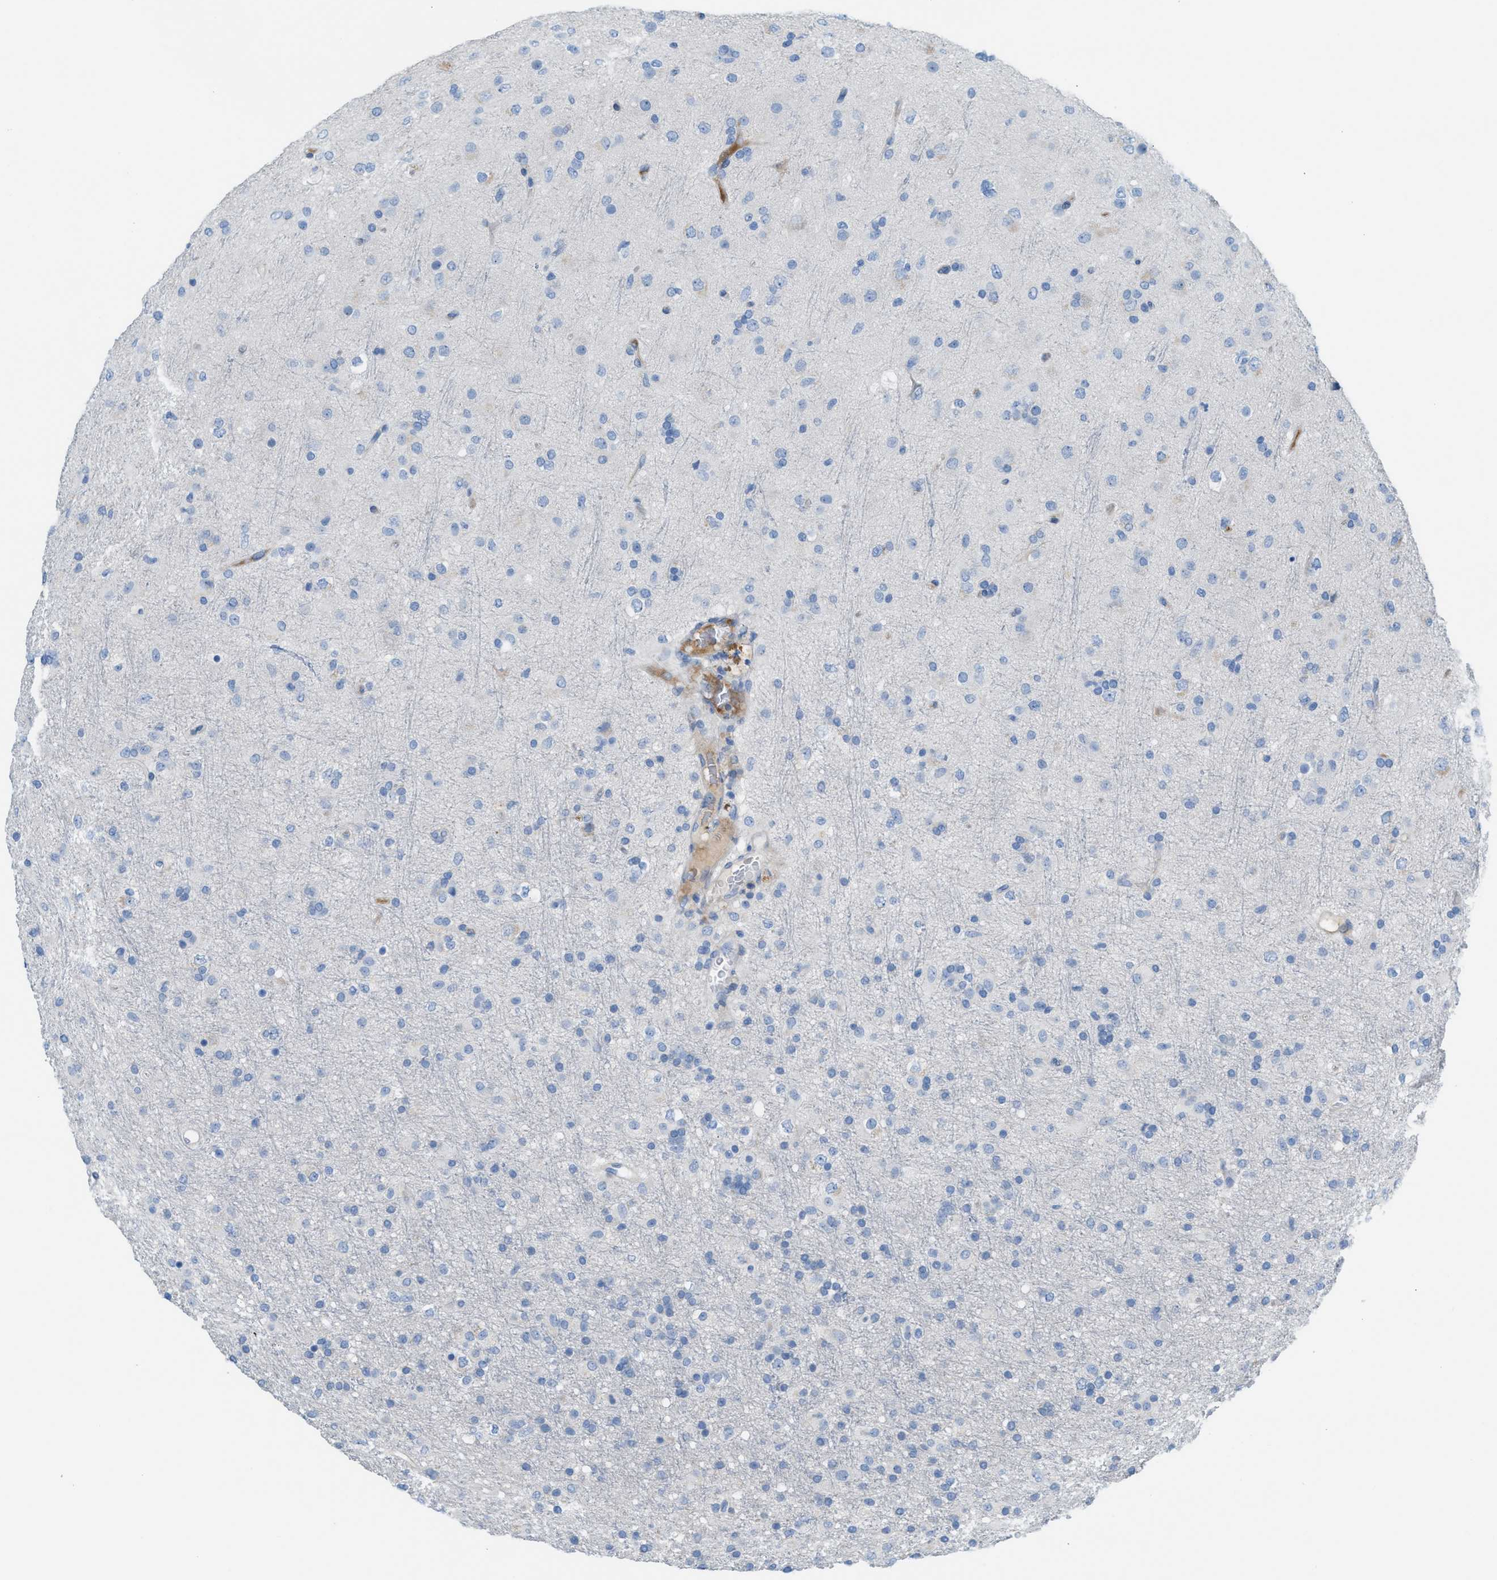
{"staining": {"intensity": "negative", "quantity": "none", "location": "none"}, "tissue": "glioma", "cell_type": "Tumor cells", "image_type": "cancer", "snomed": [{"axis": "morphology", "description": "Glioma, malignant, Low grade"}, {"axis": "topography", "description": "Brain"}], "caption": "Immunohistochemistry of human glioma demonstrates no expression in tumor cells. (DAB (3,3'-diaminobenzidine) immunohistochemistry with hematoxylin counter stain).", "gene": "MPP3", "patient": {"sex": "male", "age": 65}}